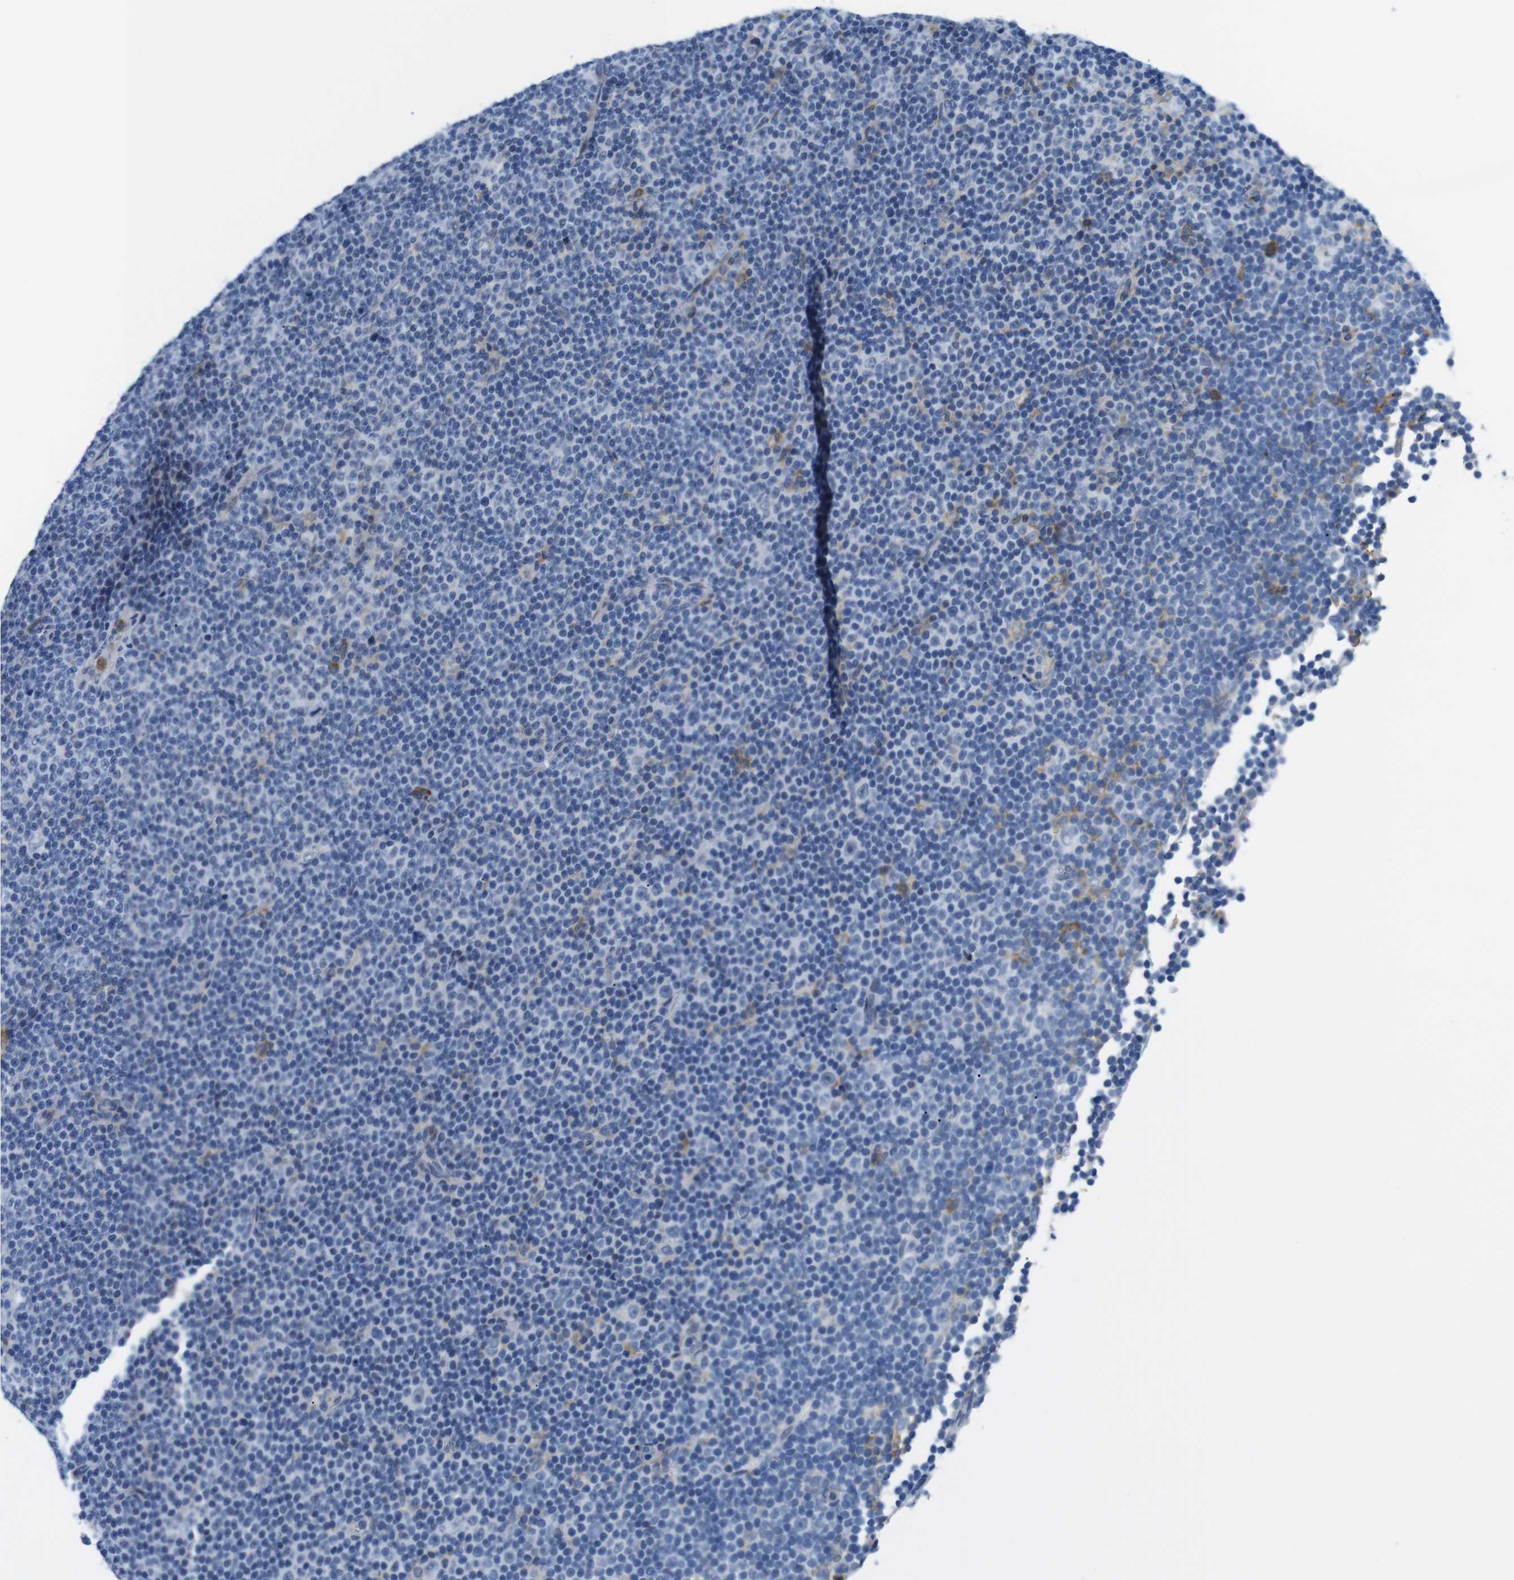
{"staining": {"intensity": "weak", "quantity": "<25%", "location": "cytoplasmic/membranous"}, "tissue": "lymphoma", "cell_type": "Tumor cells", "image_type": "cancer", "snomed": [{"axis": "morphology", "description": "Malignant lymphoma, non-Hodgkin's type, Low grade"}, {"axis": "topography", "description": "Lymph node"}], "caption": "Immunohistochemistry micrograph of human malignant lymphoma, non-Hodgkin's type (low-grade) stained for a protein (brown), which reveals no expression in tumor cells.", "gene": "CD300C", "patient": {"sex": "female", "age": 67}}